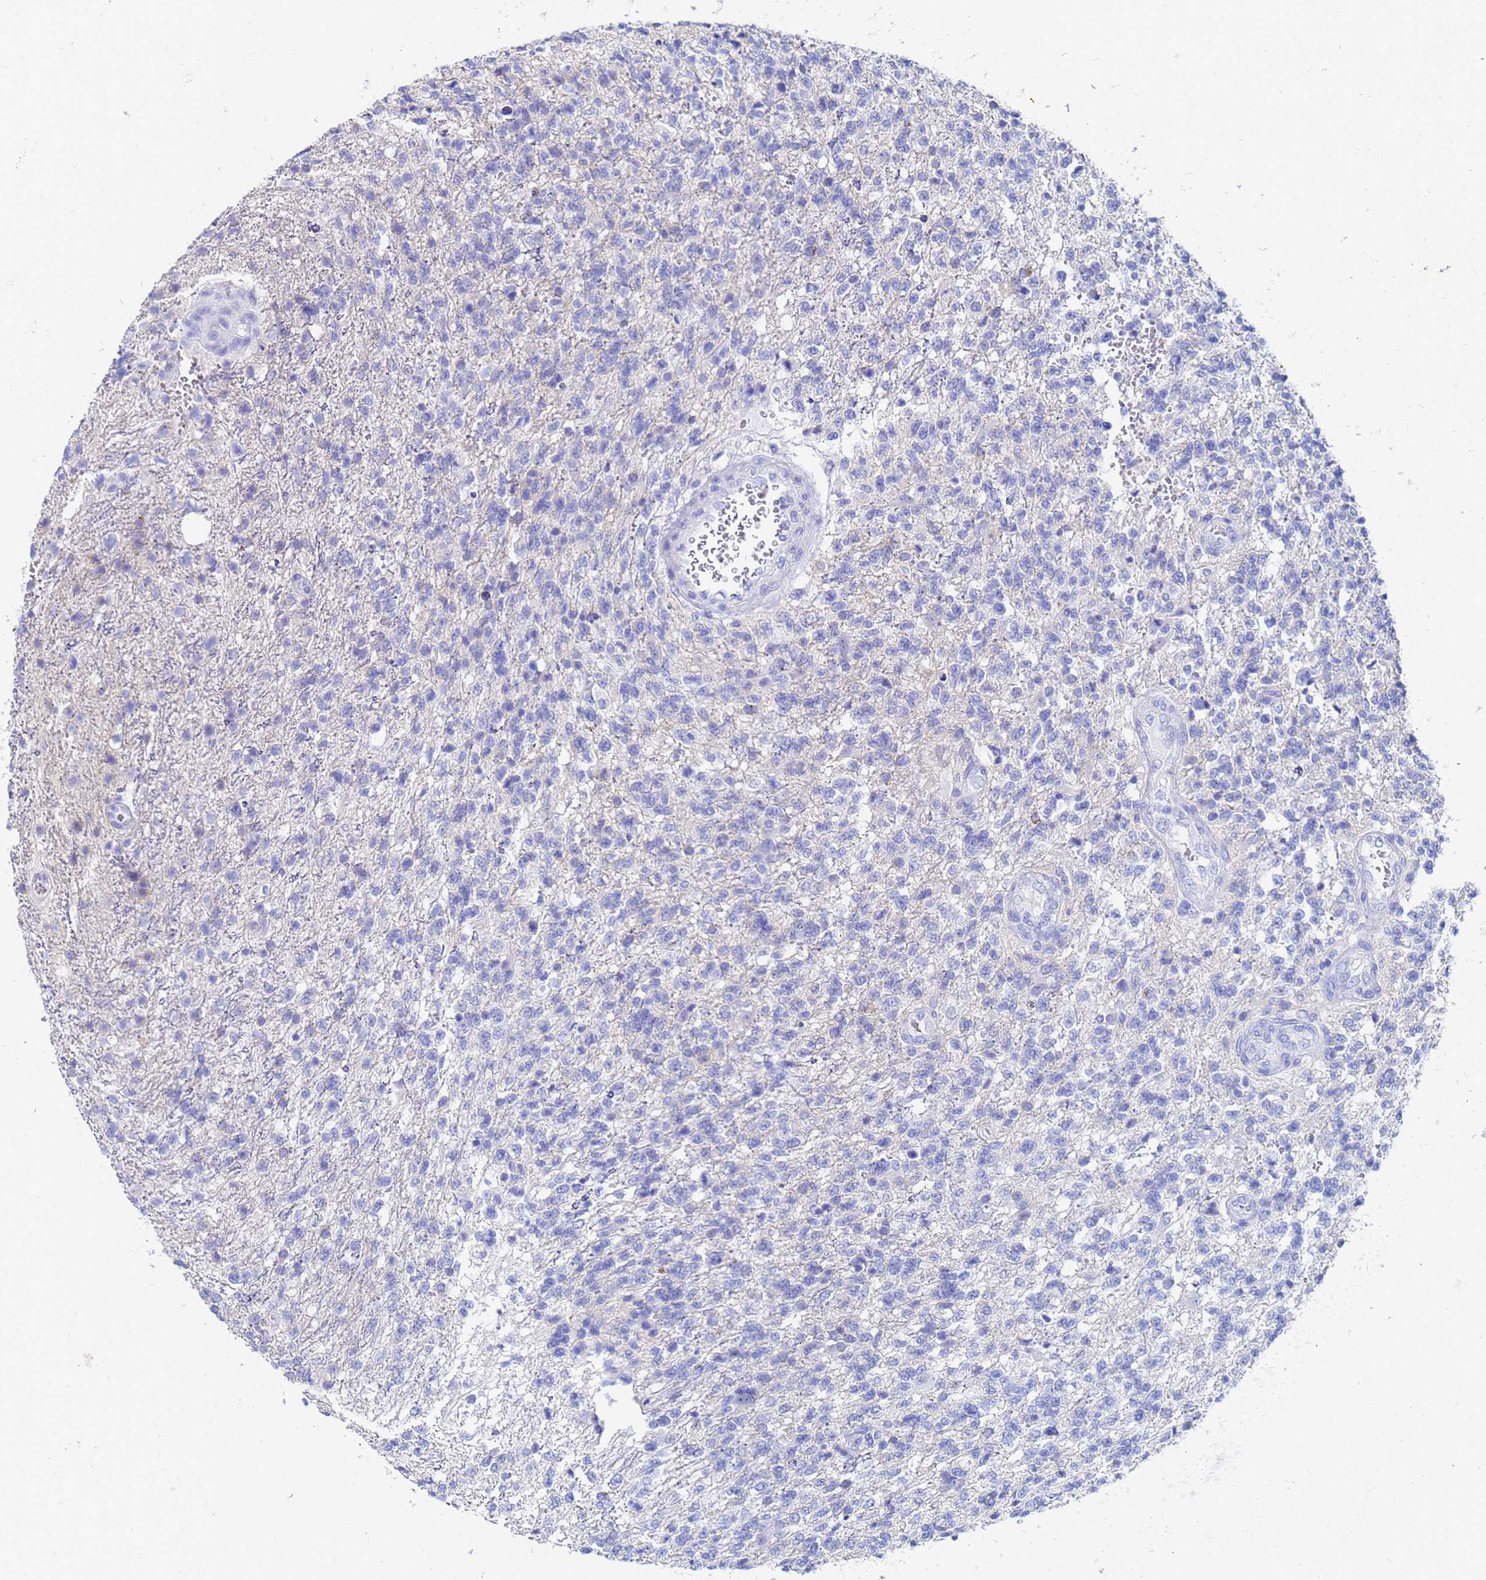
{"staining": {"intensity": "negative", "quantity": "none", "location": "none"}, "tissue": "glioma", "cell_type": "Tumor cells", "image_type": "cancer", "snomed": [{"axis": "morphology", "description": "Glioma, malignant, High grade"}, {"axis": "topography", "description": "Brain"}], "caption": "Malignant high-grade glioma was stained to show a protein in brown. There is no significant positivity in tumor cells.", "gene": "C2orf72", "patient": {"sex": "male", "age": 56}}